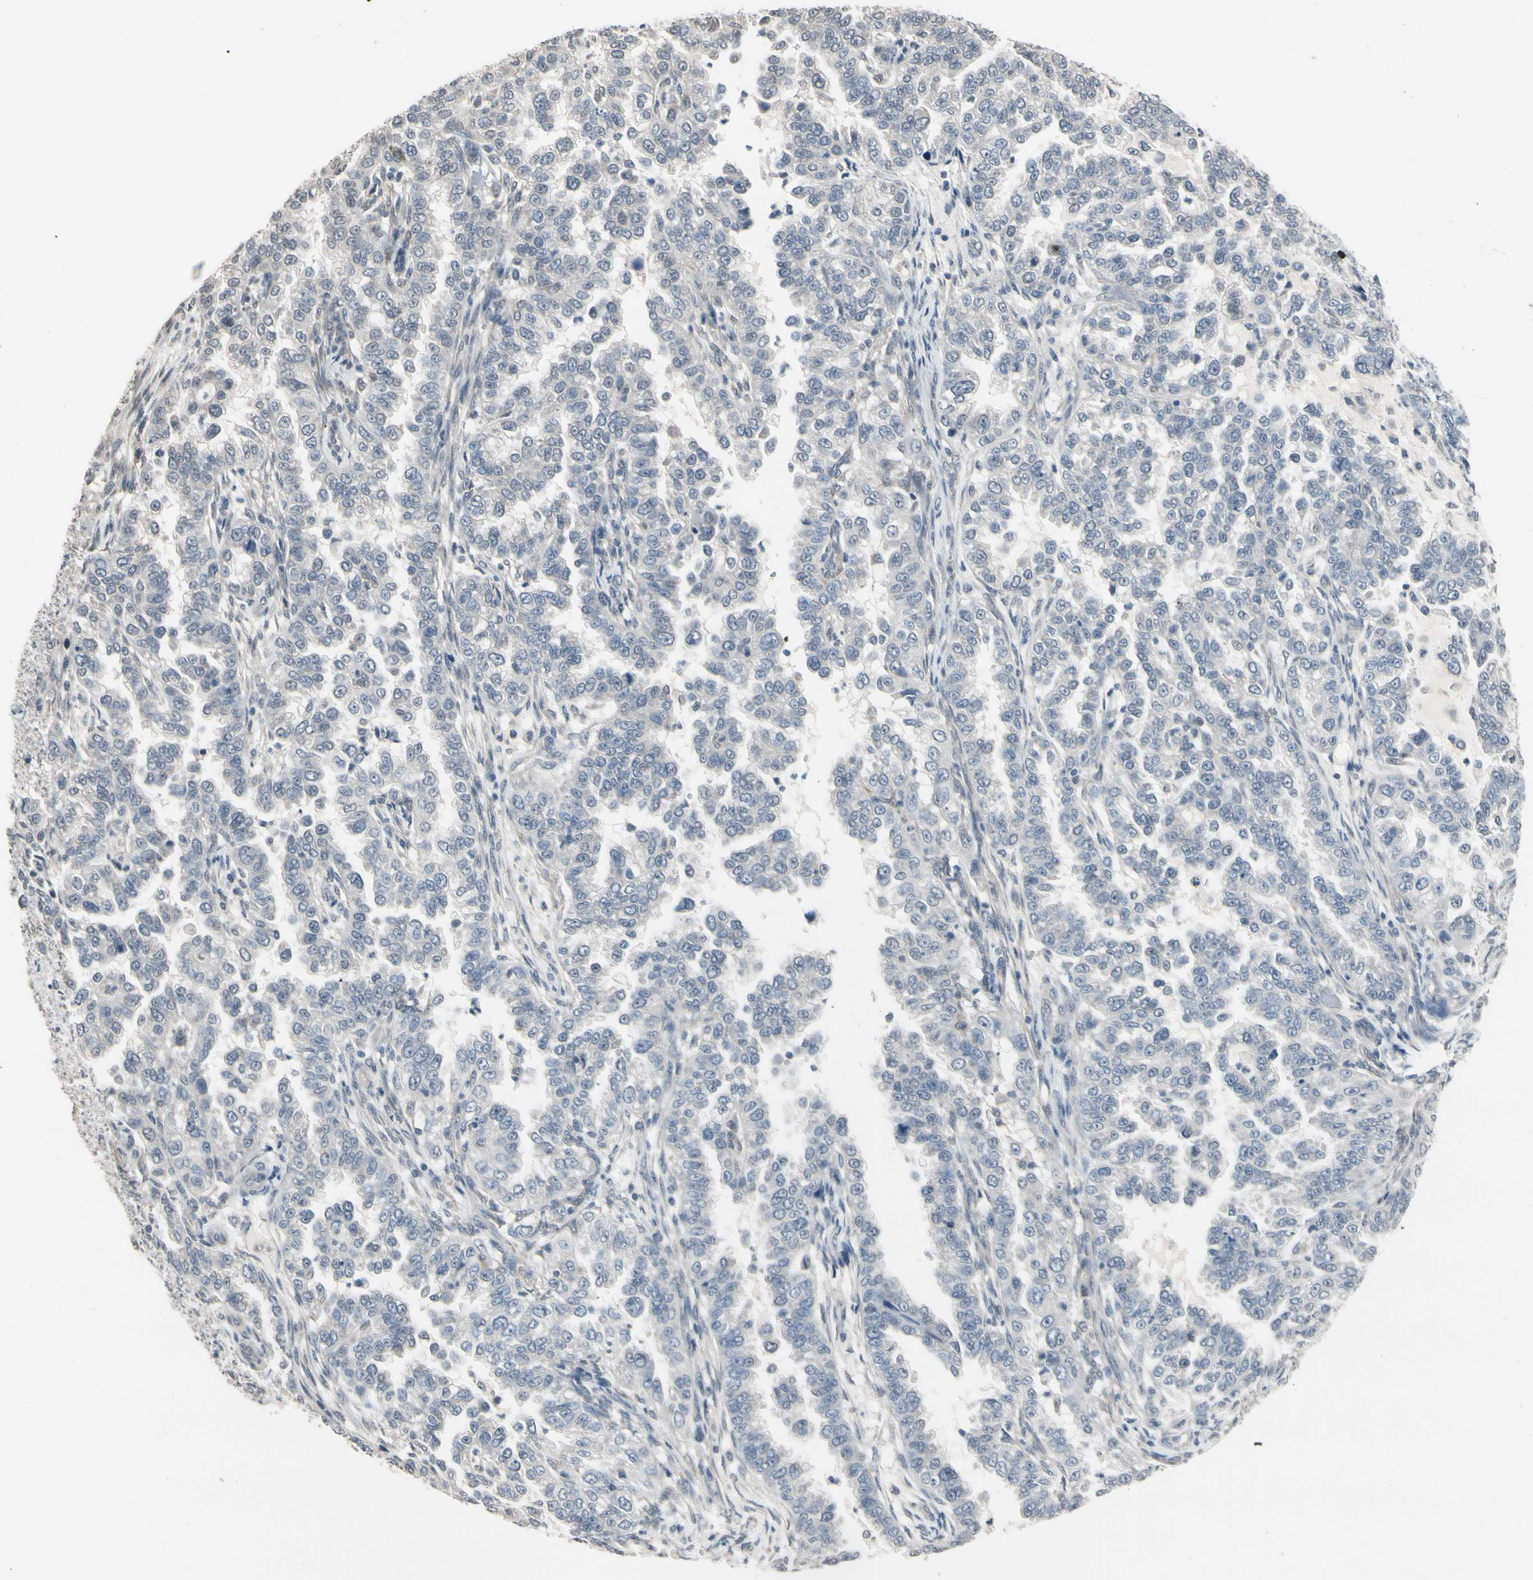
{"staining": {"intensity": "negative", "quantity": "none", "location": "none"}, "tissue": "endometrial cancer", "cell_type": "Tumor cells", "image_type": "cancer", "snomed": [{"axis": "morphology", "description": "Adenocarcinoma, NOS"}, {"axis": "topography", "description": "Endometrium"}], "caption": "This image is of endometrial cancer (adenocarcinoma) stained with IHC to label a protein in brown with the nuclei are counter-stained blue. There is no staining in tumor cells.", "gene": "SV2A", "patient": {"sex": "female", "age": 85}}